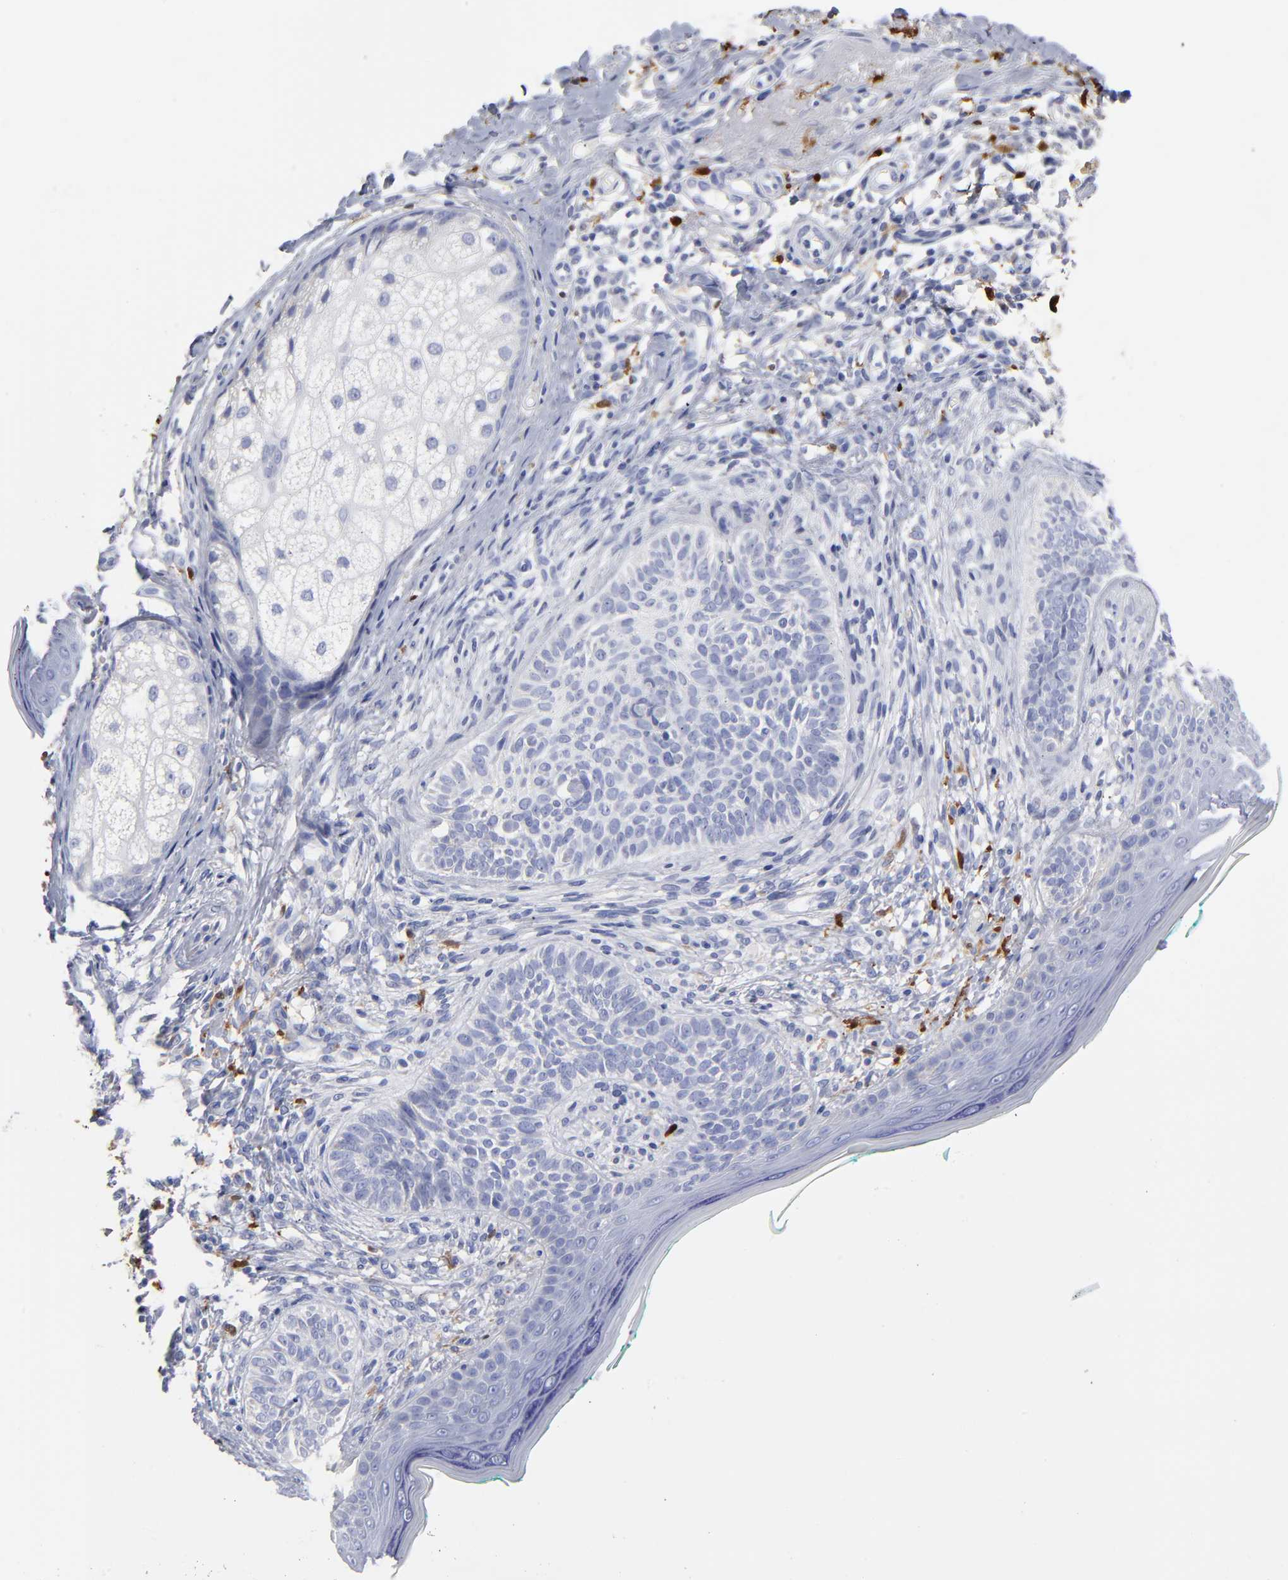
{"staining": {"intensity": "negative", "quantity": "none", "location": "none"}, "tissue": "skin cancer", "cell_type": "Tumor cells", "image_type": "cancer", "snomed": [{"axis": "morphology", "description": "Normal tissue, NOS"}, {"axis": "morphology", "description": "Basal cell carcinoma"}, {"axis": "topography", "description": "Skin"}], "caption": "IHC histopathology image of neoplastic tissue: skin basal cell carcinoma stained with DAB shows no significant protein staining in tumor cells.", "gene": "PTP4A1", "patient": {"sex": "male", "age": 76}}